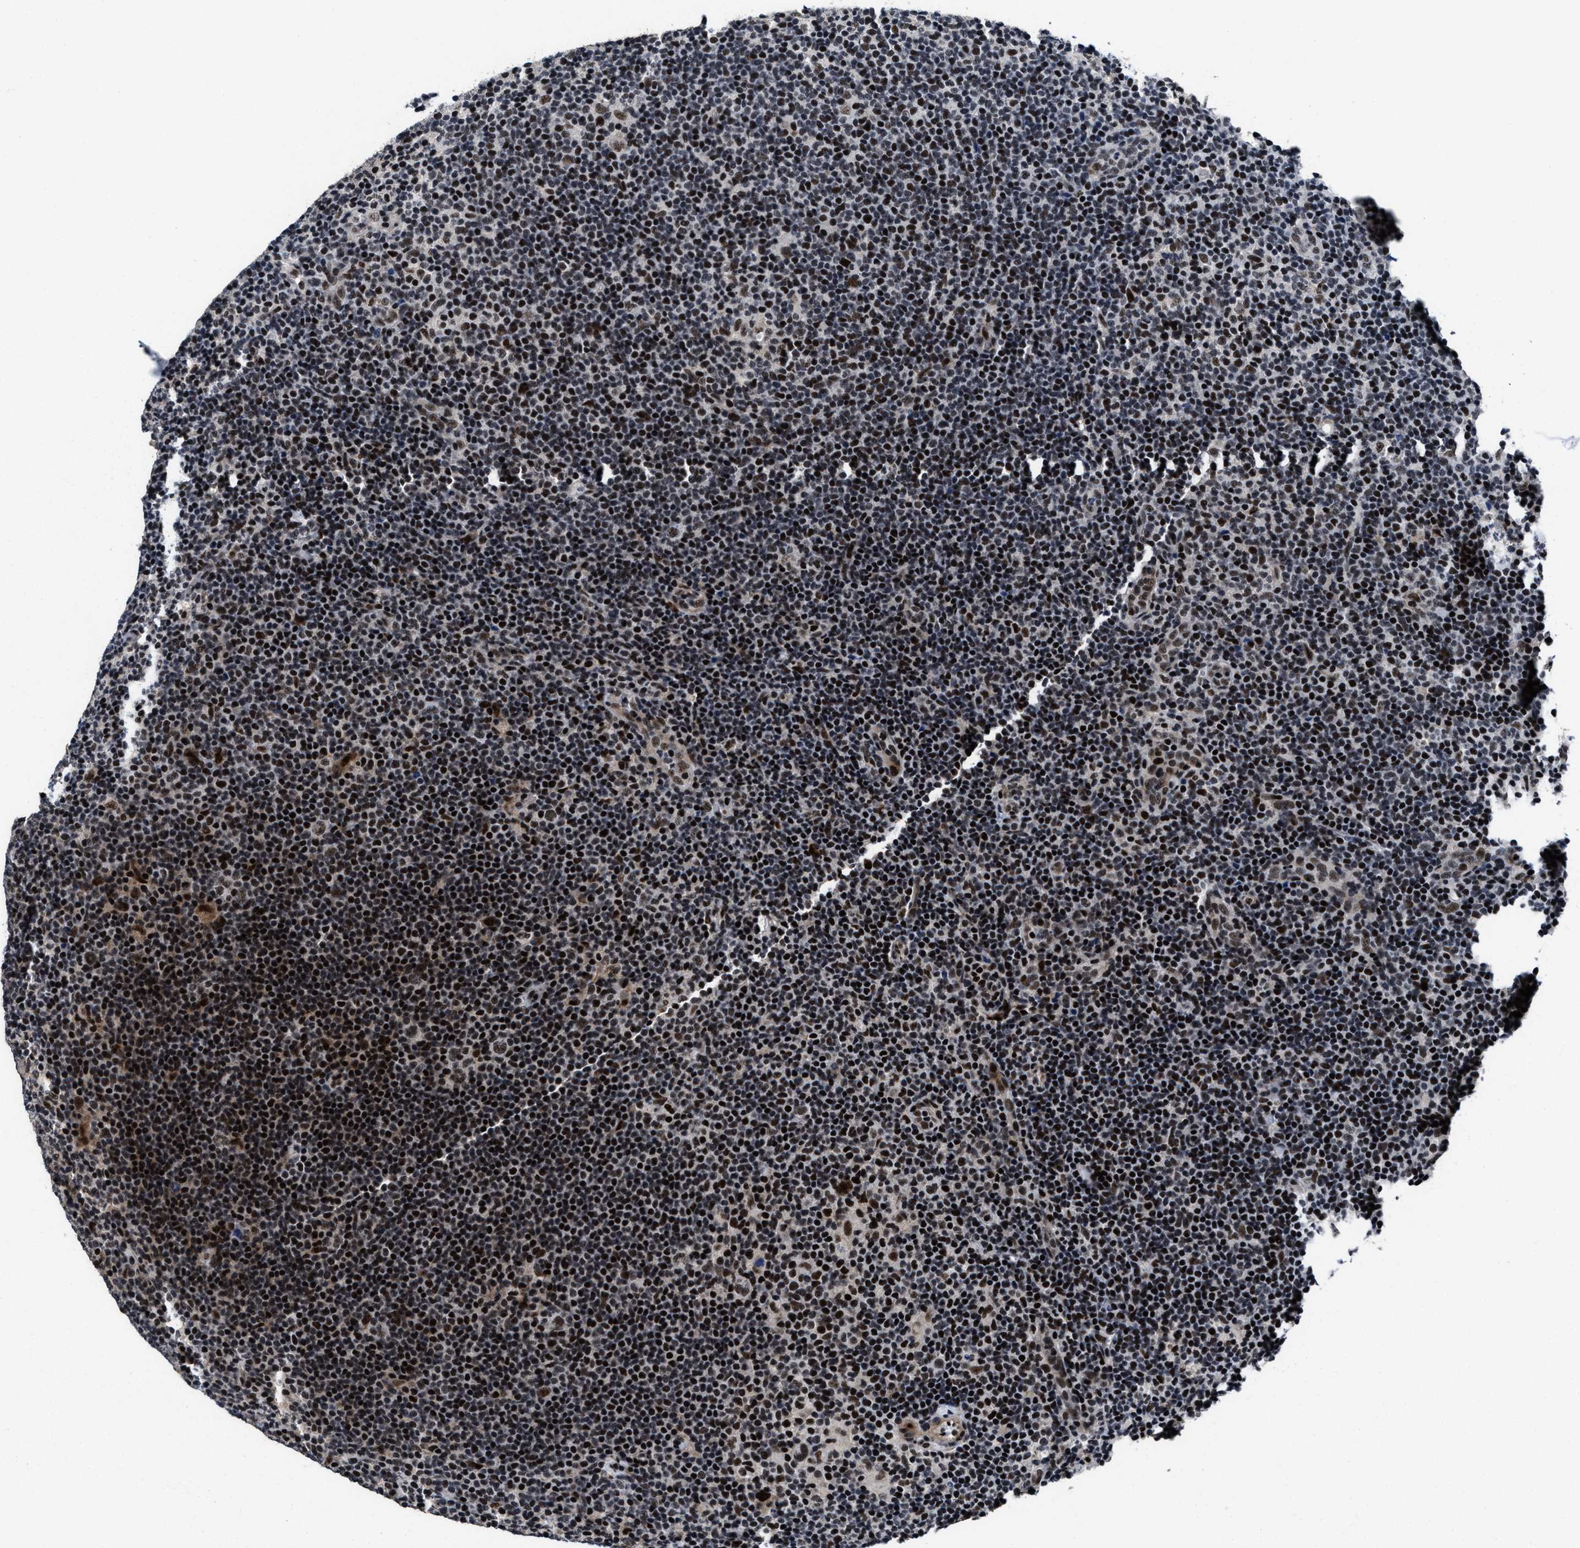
{"staining": {"intensity": "moderate", "quantity": ">75%", "location": "nuclear"}, "tissue": "lymphoma", "cell_type": "Tumor cells", "image_type": "cancer", "snomed": [{"axis": "morphology", "description": "Hodgkin's disease, NOS"}, {"axis": "topography", "description": "Lymph node"}], "caption": "A micrograph of lymphoma stained for a protein demonstrates moderate nuclear brown staining in tumor cells.", "gene": "ZNF233", "patient": {"sex": "female", "age": 57}}